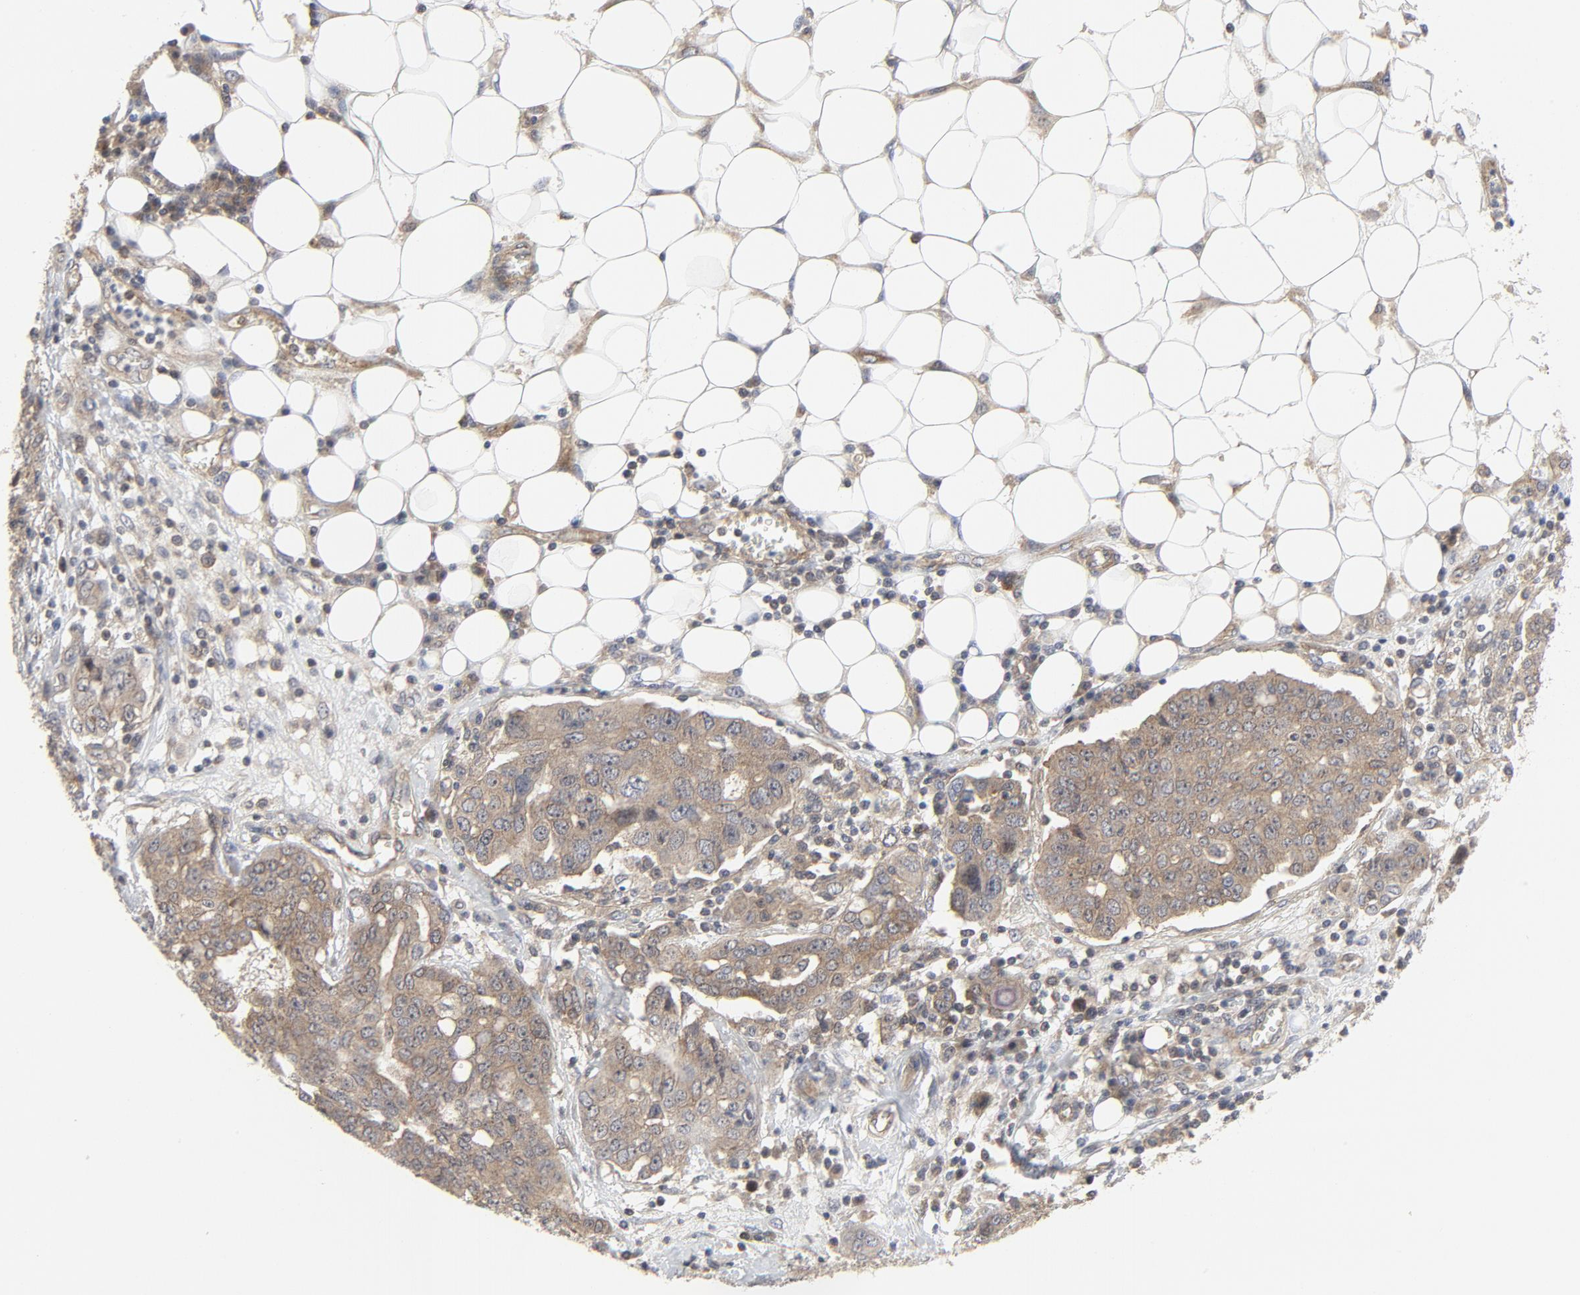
{"staining": {"intensity": "weak", "quantity": ">75%", "location": "cytoplasmic/membranous"}, "tissue": "ovarian cancer", "cell_type": "Tumor cells", "image_type": "cancer", "snomed": [{"axis": "morphology", "description": "Cystadenocarcinoma, serous, NOS"}, {"axis": "topography", "description": "Soft tissue"}, {"axis": "topography", "description": "Ovary"}], "caption": "Human ovarian cancer stained for a protein (brown) shows weak cytoplasmic/membranous positive expression in approximately >75% of tumor cells.", "gene": "MAP2K7", "patient": {"sex": "female", "age": 57}}